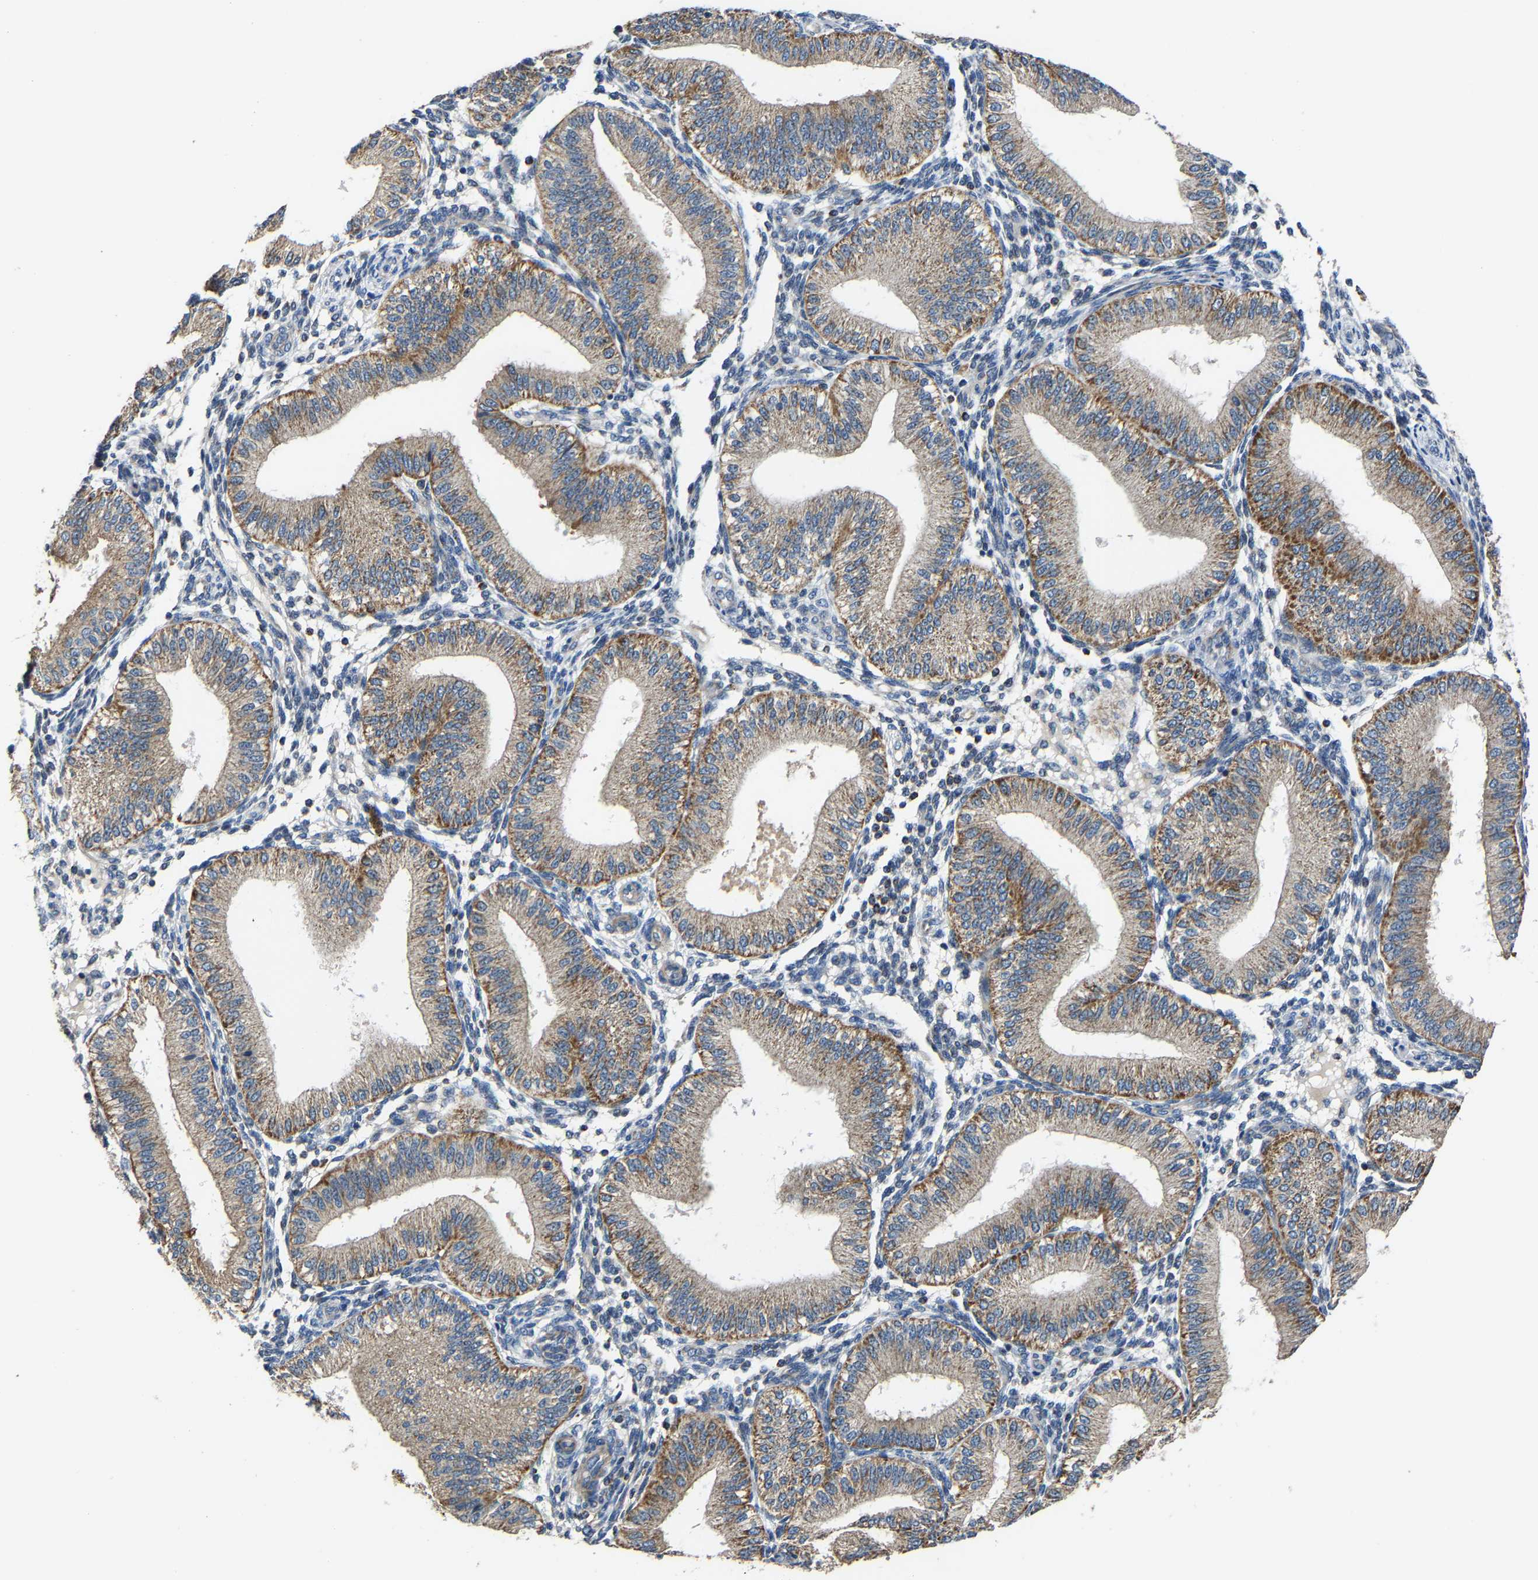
{"staining": {"intensity": "negative", "quantity": "none", "location": "none"}, "tissue": "endometrium", "cell_type": "Cells in endometrial stroma", "image_type": "normal", "snomed": [{"axis": "morphology", "description": "Normal tissue, NOS"}, {"axis": "topography", "description": "Endometrium"}], "caption": "Immunohistochemistry (IHC) of normal human endometrium exhibits no positivity in cells in endometrial stroma. (DAB immunohistochemistry (IHC) with hematoxylin counter stain).", "gene": "AGK", "patient": {"sex": "female", "age": 39}}